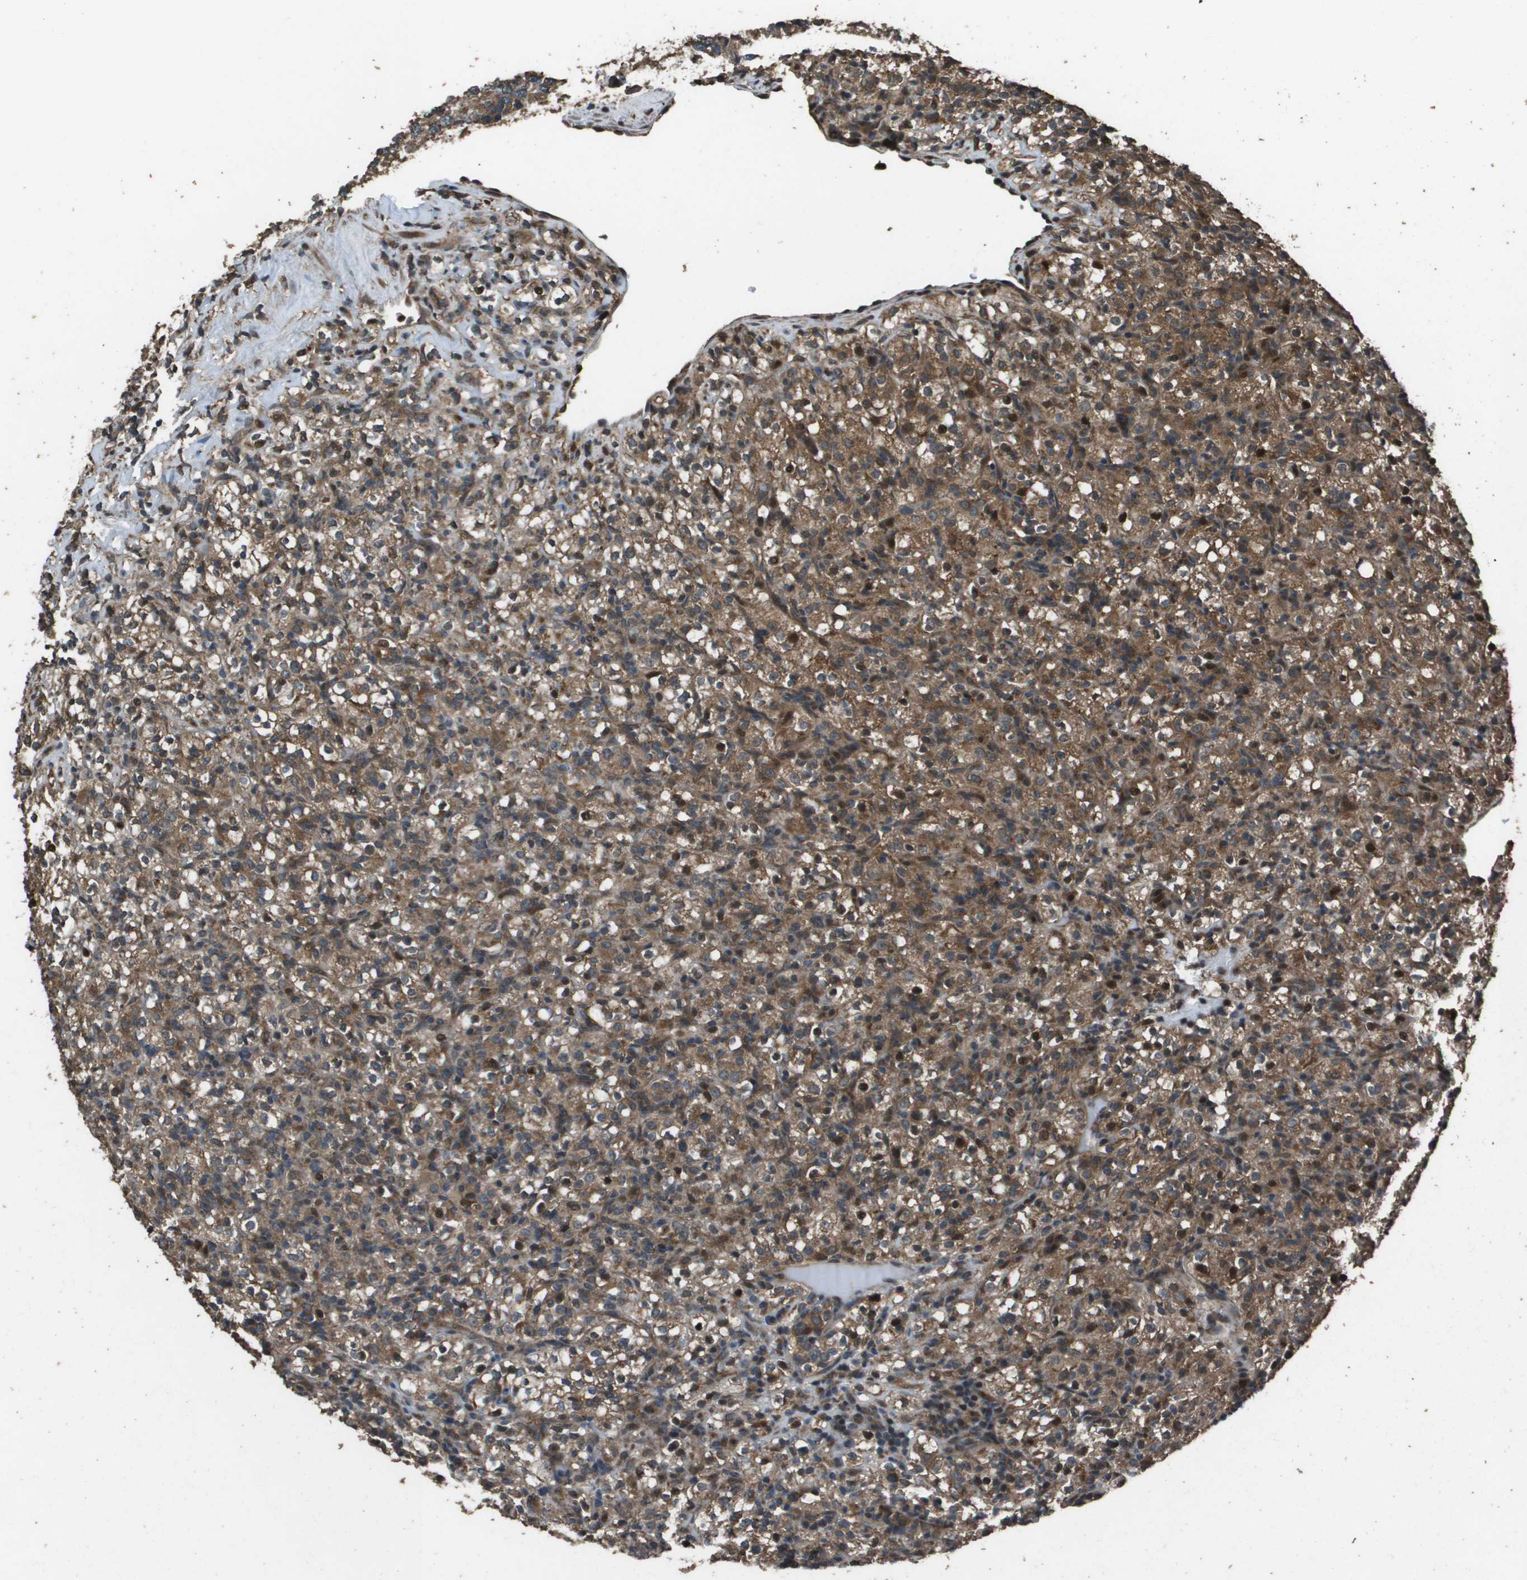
{"staining": {"intensity": "moderate", "quantity": ">75%", "location": "cytoplasmic/membranous"}, "tissue": "renal cancer", "cell_type": "Tumor cells", "image_type": "cancer", "snomed": [{"axis": "morphology", "description": "Normal tissue, NOS"}, {"axis": "morphology", "description": "Adenocarcinoma, NOS"}, {"axis": "topography", "description": "Kidney"}], "caption": "About >75% of tumor cells in human adenocarcinoma (renal) exhibit moderate cytoplasmic/membranous protein expression as visualized by brown immunohistochemical staining.", "gene": "FIG4", "patient": {"sex": "female", "age": 72}}